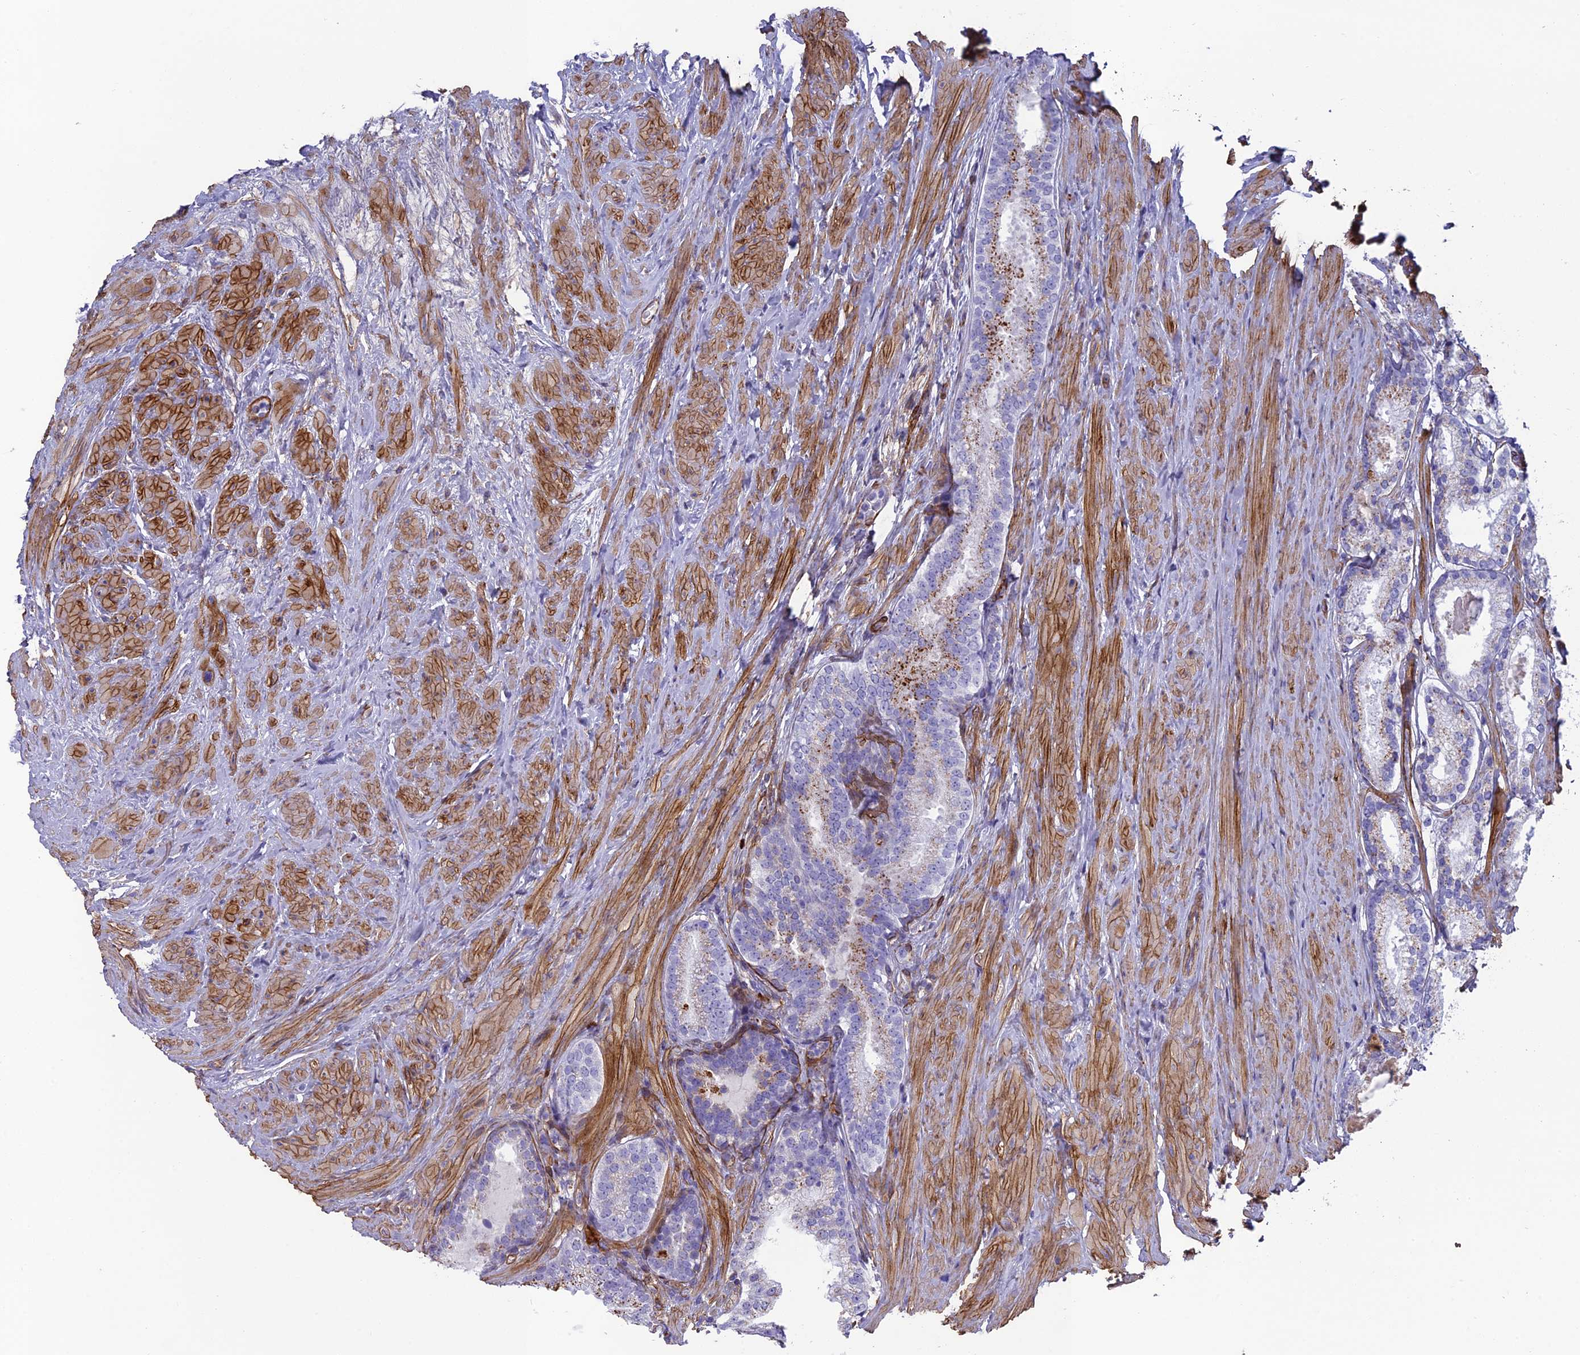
{"staining": {"intensity": "moderate", "quantity": "<25%", "location": "cytoplasmic/membranous"}, "tissue": "prostate cancer", "cell_type": "Tumor cells", "image_type": "cancer", "snomed": [{"axis": "morphology", "description": "Adenocarcinoma, Low grade"}, {"axis": "topography", "description": "Prostate"}], "caption": "Prostate cancer tissue shows moderate cytoplasmic/membranous expression in about <25% of tumor cells", "gene": "TNS1", "patient": {"sex": "male", "age": 68}}